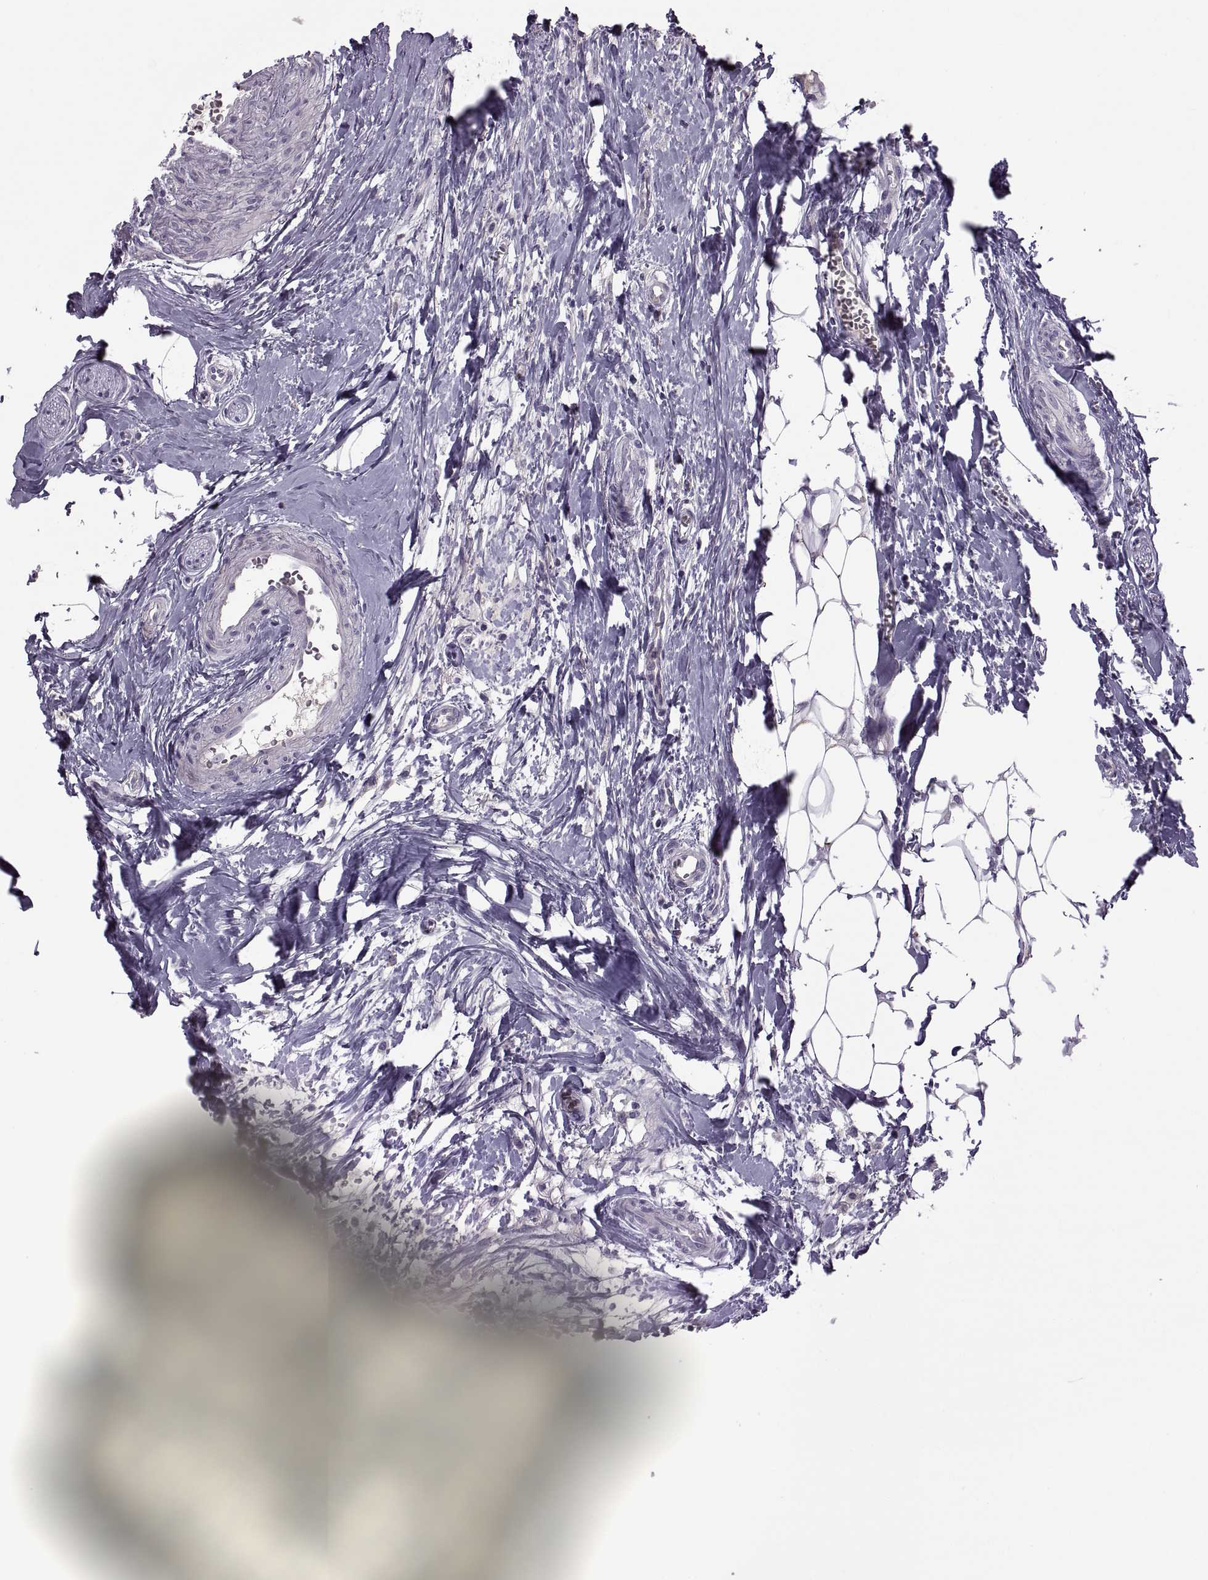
{"staining": {"intensity": "negative", "quantity": "none", "location": "none"}, "tissue": "head and neck cancer", "cell_type": "Tumor cells", "image_type": "cancer", "snomed": [{"axis": "morphology", "description": "Squamous cell carcinoma, NOS"}, {"axis": "morphology", "description": "Squamous cell carcinoma, metastatic, NOS"}, {"axis": "topography", "description": "Oral tissue"}, {"axis": "topography", "description": "Head-Neck"}], "caption": "The histopathology image shows no significant expression in tumor cells of head and neck cancer (metastatic squamous cell carcinoma).", "gene": "RSPH6A", "patient": {"sex": "female", "age": 85}}